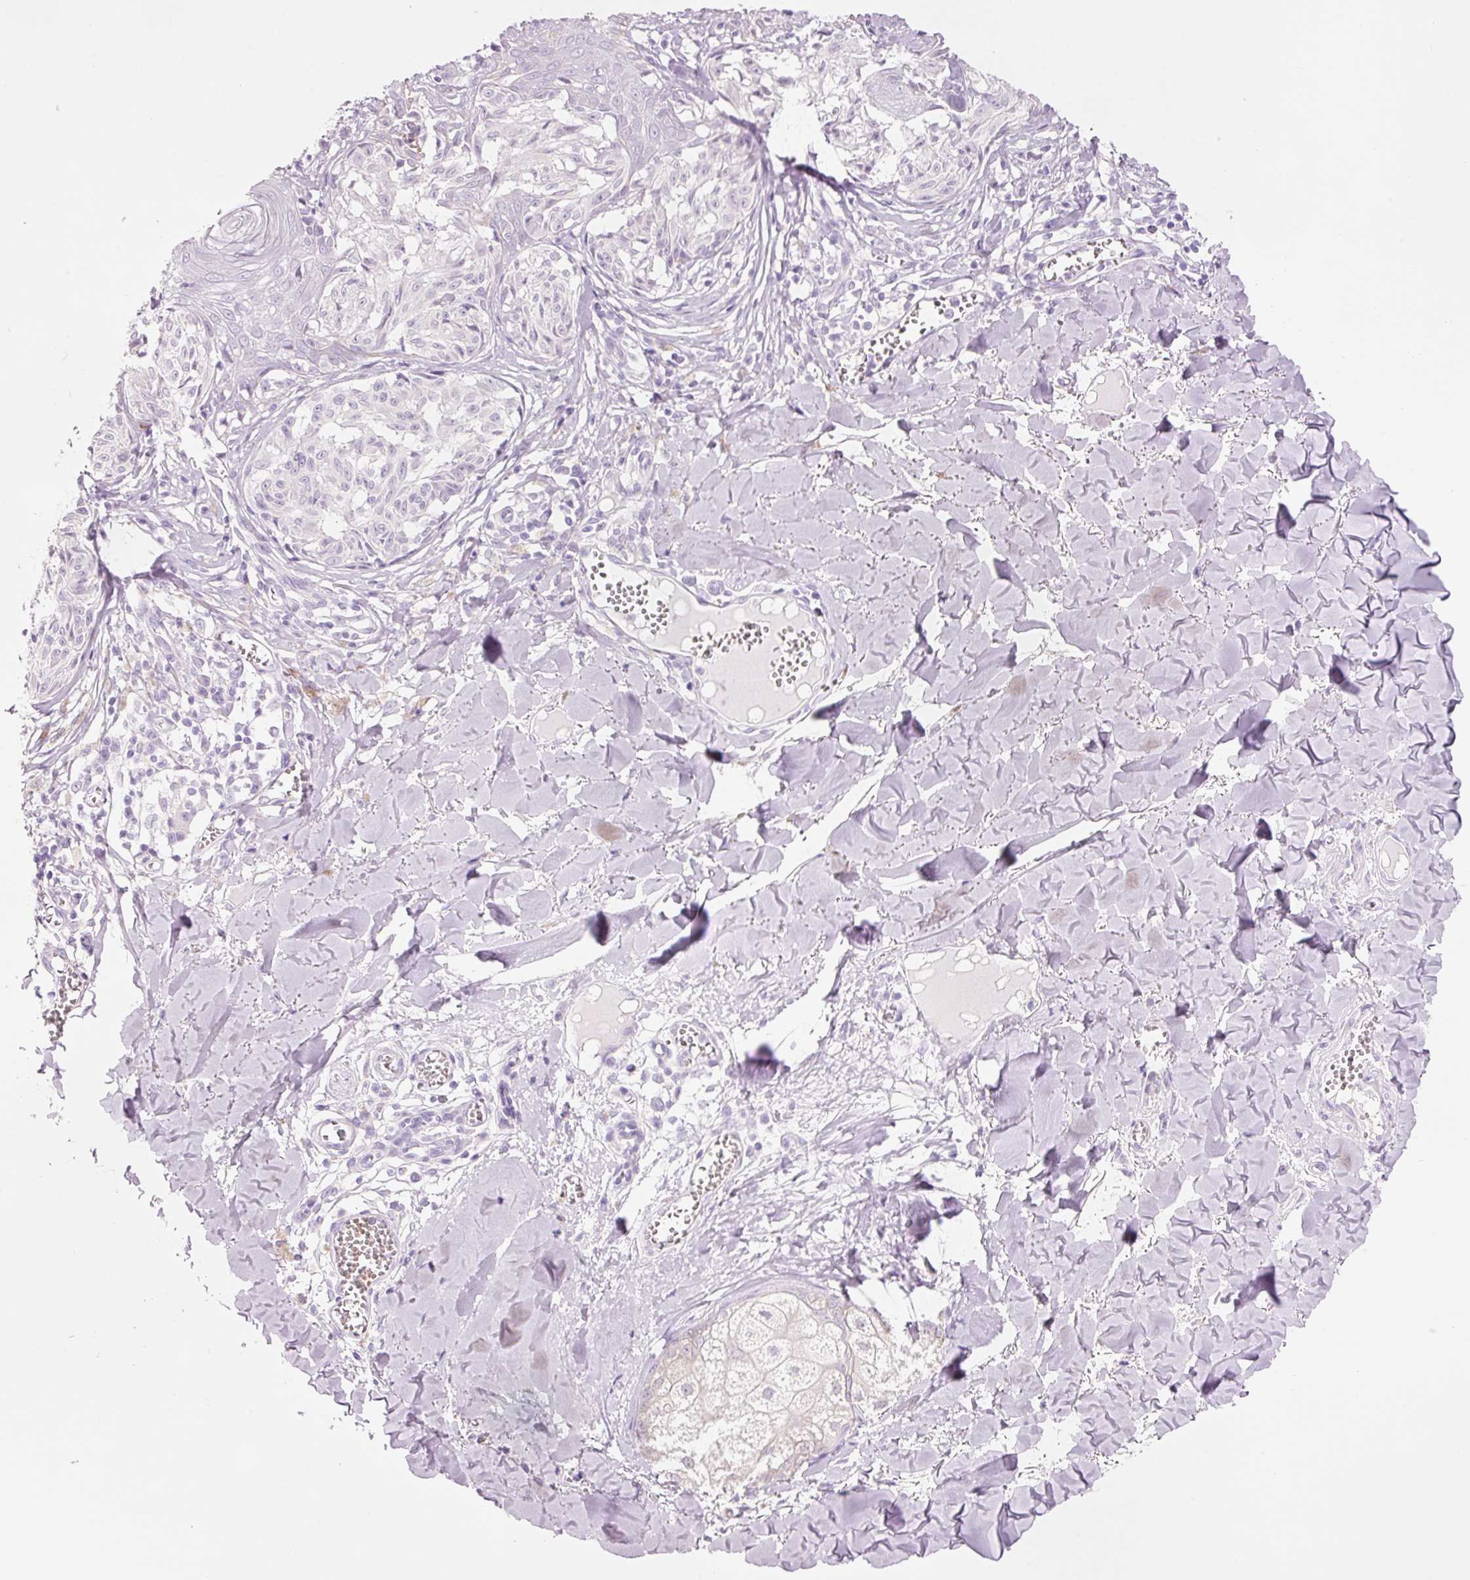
{"staining": {"intensity": "negative", "quantity": "none", "location": "none"}, "tissue": "melanoma", "cell_type": "Tumor cells", "image_type": "cancer", "snomed": [{"axis": "morphology", "description": "Malignant melanoma, NOS"}, {"axis": "topography", "description": "Skin"}], "caption": "Immunohistochemistry of human malignant melanoma demonstrates no positivity in tumor cells.", "gene": "DHRS11", "patient": {"sex": "female", "age": 43}}